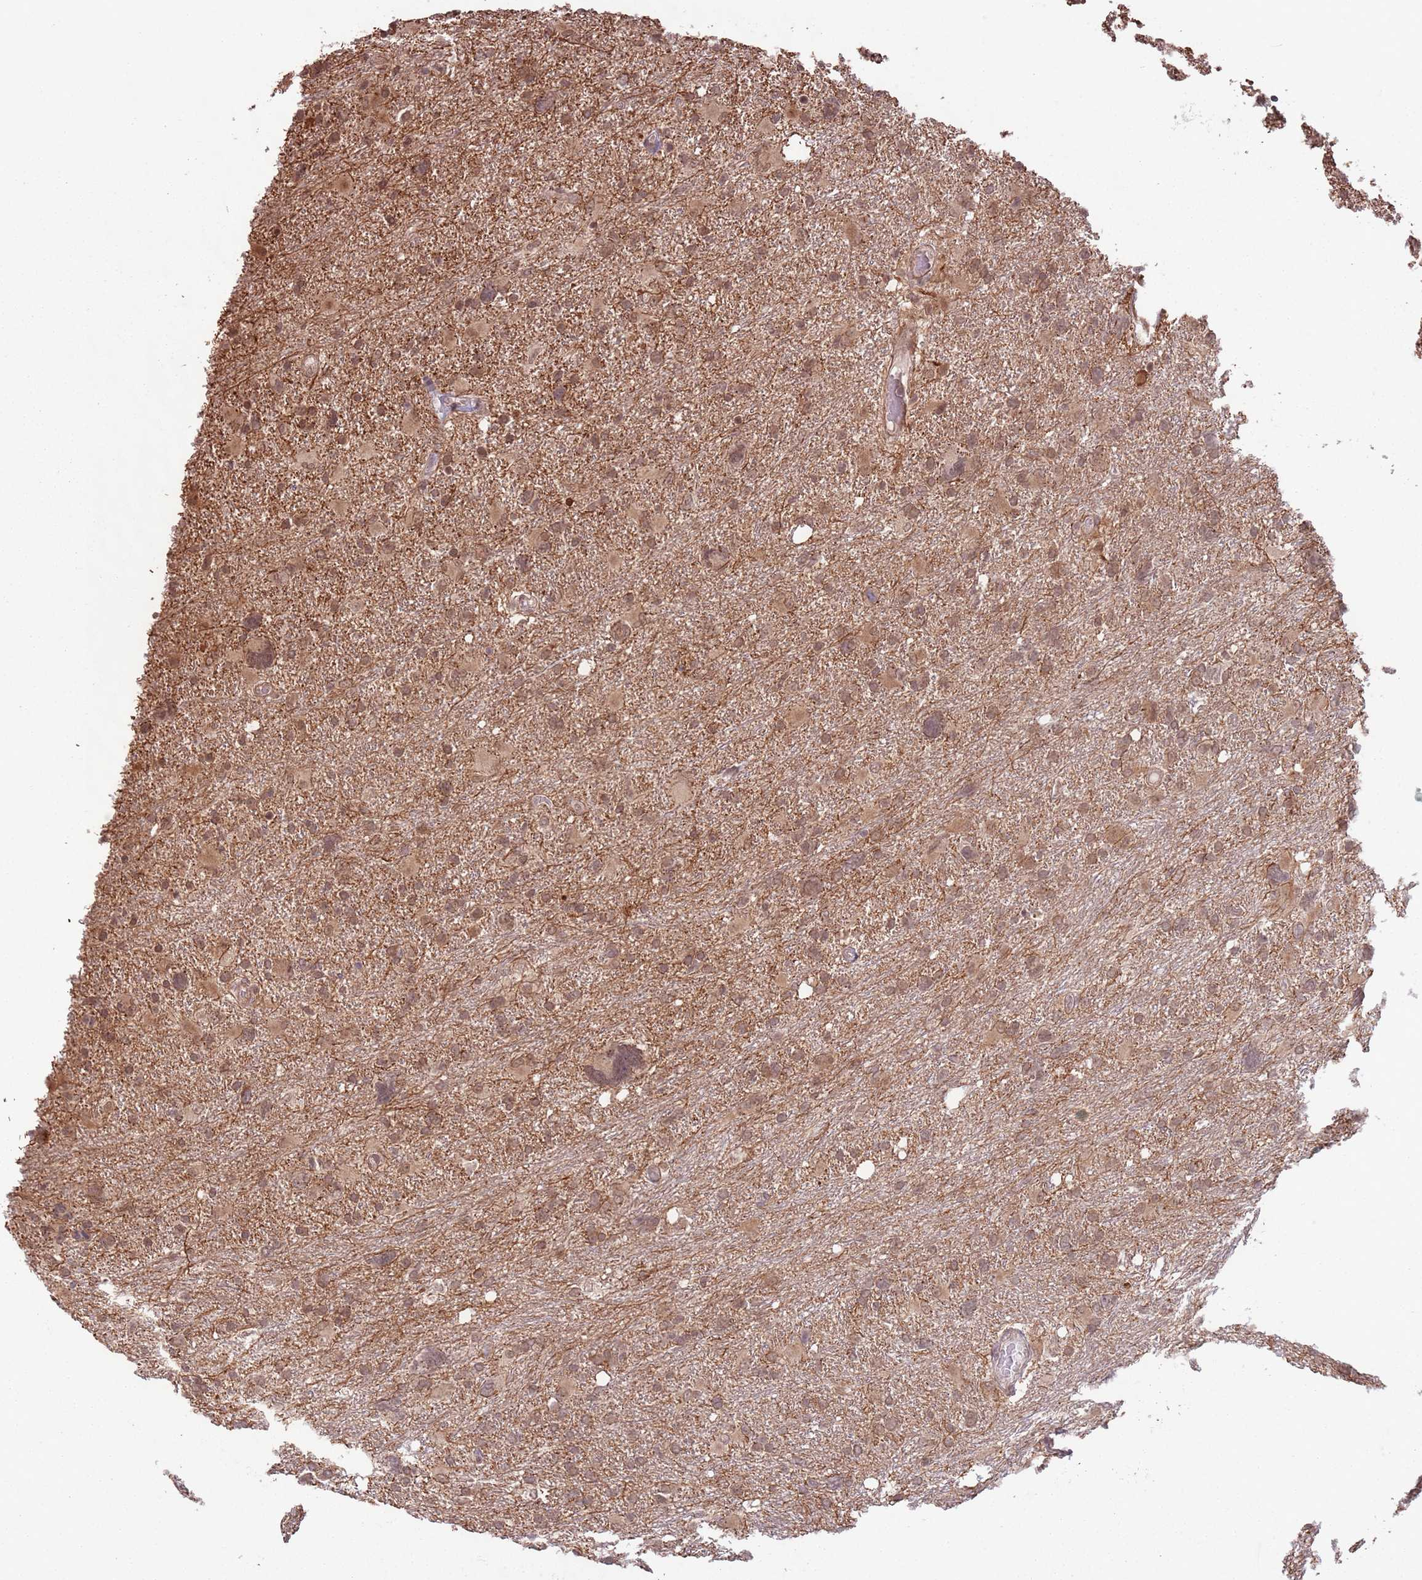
{"staining": {"intensity": "moderate", "quantity": ">75%", "location": "cytoplasmic/membranous,nuclear"}, "tissue": "glioma", "cell_type": "Tumor cells", "image_type": "cancer", "snomed": [{"axis": "morphology", "description": "Glioma, malignant, High grade"}, {"axis": "topography", "description": "Brain"}], "caption": "The image demonstrates staining of malignant high-grade glioma, revealing moderate cytoplasmic/membranous and nuclear protein positivity (brown color) within tumor cells. The protein of interest is shown in brown color, while the nuclei are stained blue.", "gene": "CCDC154", "patient": {"sex": "male", "age": 61}}